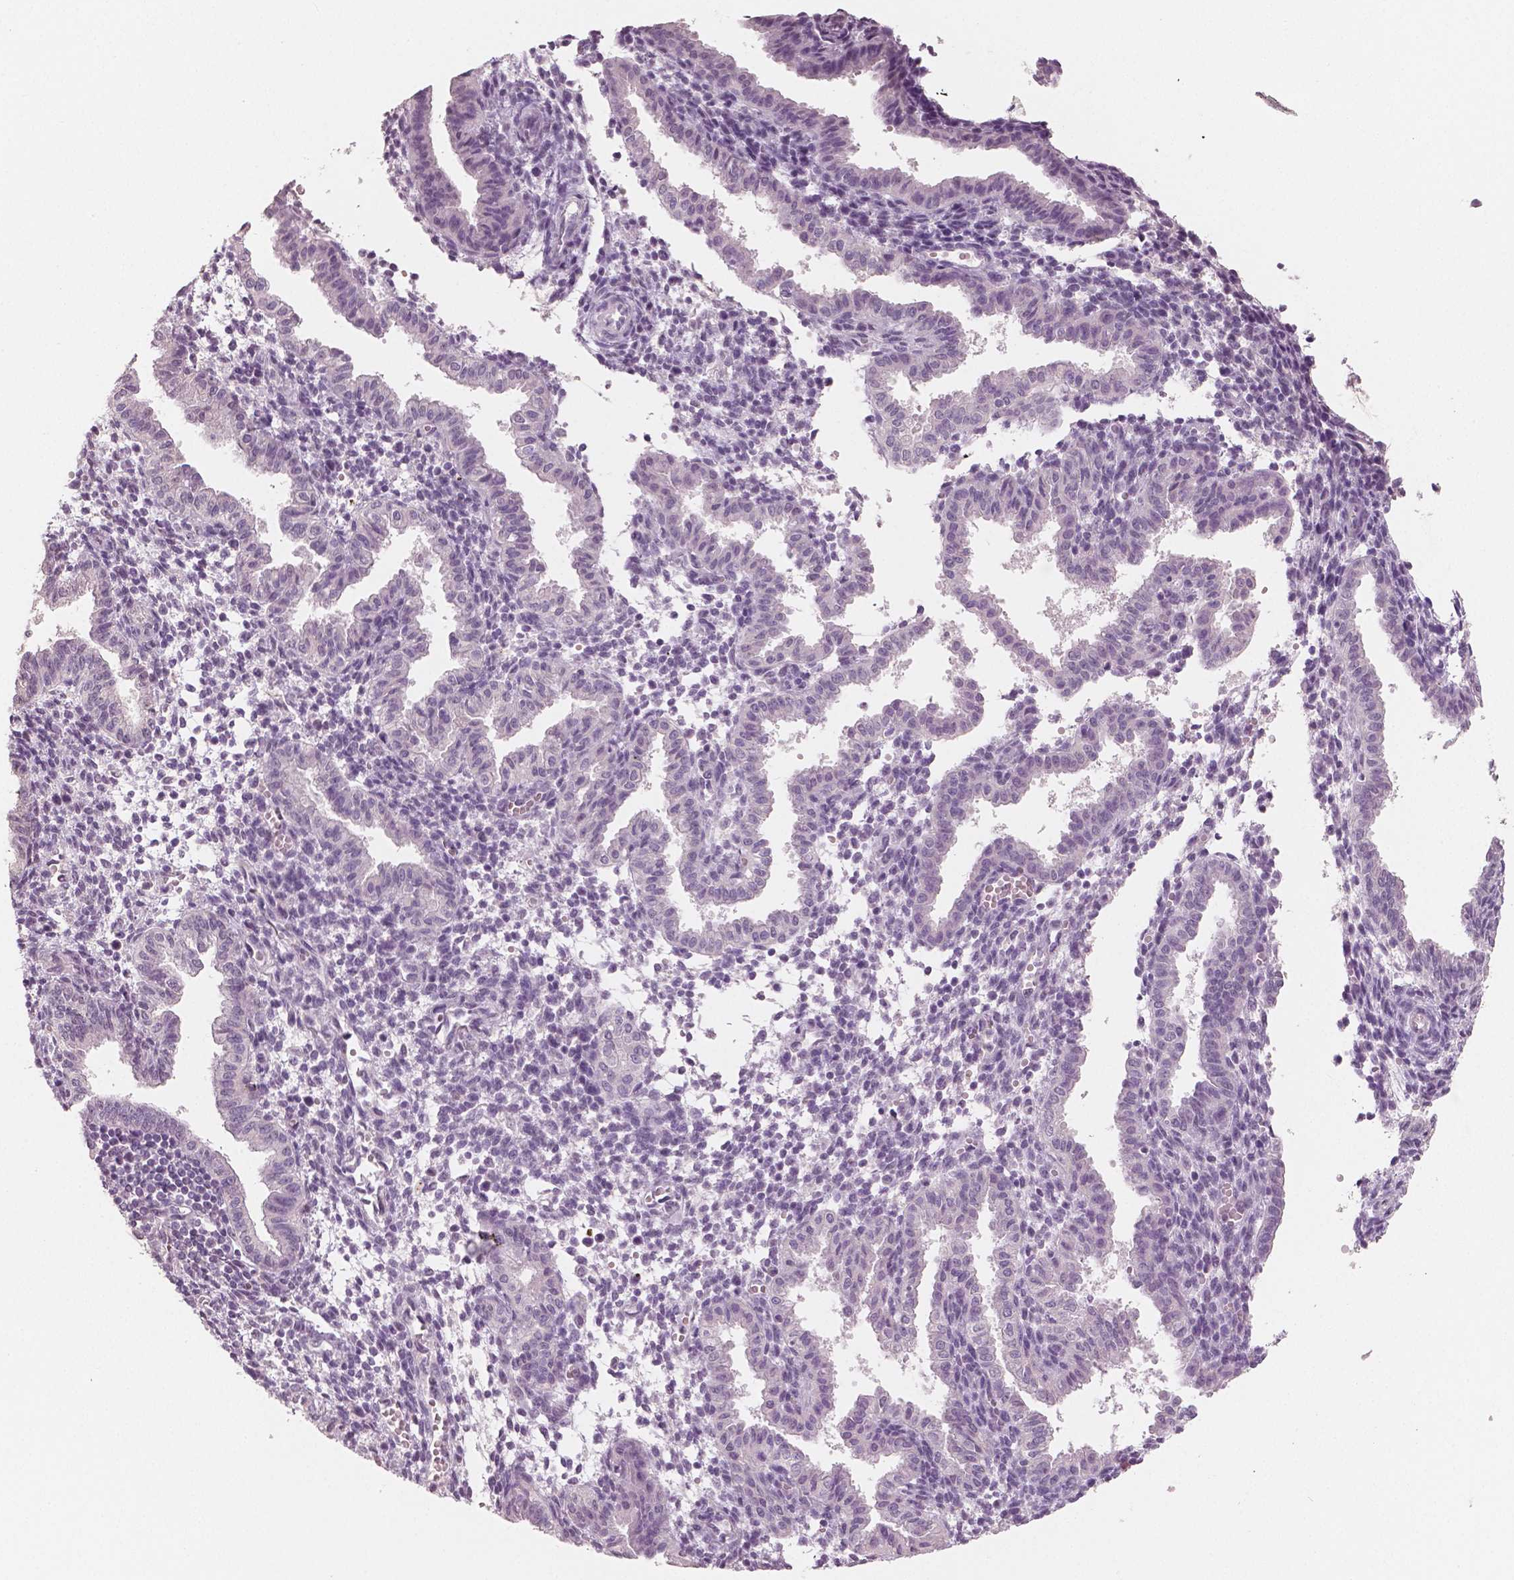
{"staining": {"intensity": "negative", "quantity": "none", "location": "none"}, "tissue": "endometrium", "cell_type": "Cells in endometrial stroma", "image_type": "normal", "snomed": [{"axis": "morphology", "description": "Normal tissue, NOS"}, {"axis": "topography", "description": "Endometrium"}], "caption": "Protein analysis of normal endometrium demonstrates no significant expression in cells in endometrial stroma. (DAB (3,3'-diaminobenzidine) IHC visualized using brightfield microscopy, high magnification).", "gene": "NECAB1", "patient": {"sex": "female", "age": 37}}